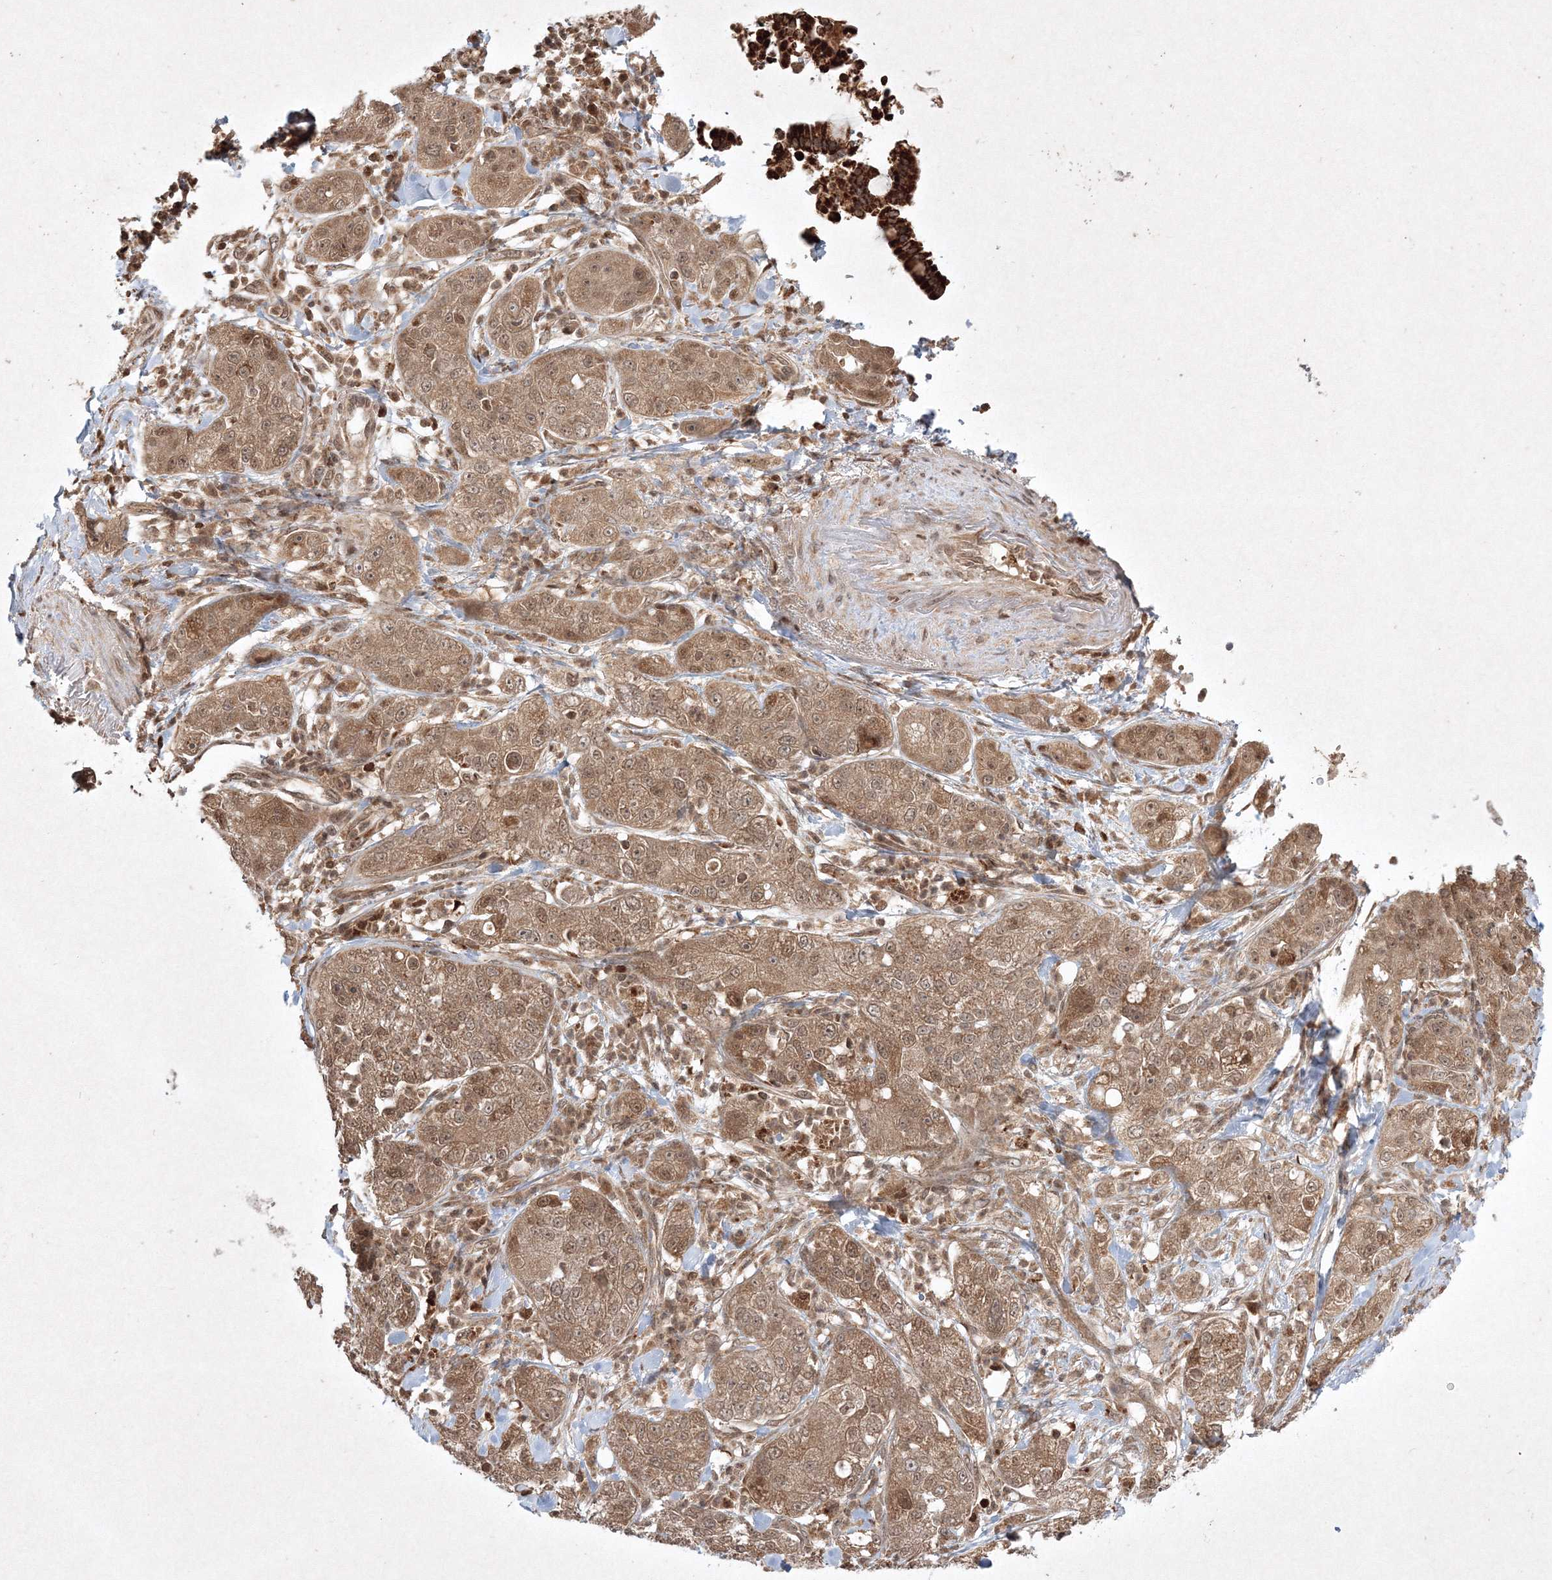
{"staining": {"intensity": "moderate", "quantity": ">75%", "location": "cytoplasmic/membranous,nuclear"}, "tissue": "pancreatic cancer", "cell_type": "Tumor cells", "image_type": "cancer", "snomed": [{"axis": "morphology", "description": "Adenocarcinoma, NOS"}, {"axis": "topography", "description": "Pancreas"}], "caption": "Adenocarcinoma (pancreatic) stained for a protein exhibits moderate cytoplasmic/membranous and nuclear positivity in tumor cells.", "gene": "PLTP", "patient": {"sex": "female", "age": 78}}